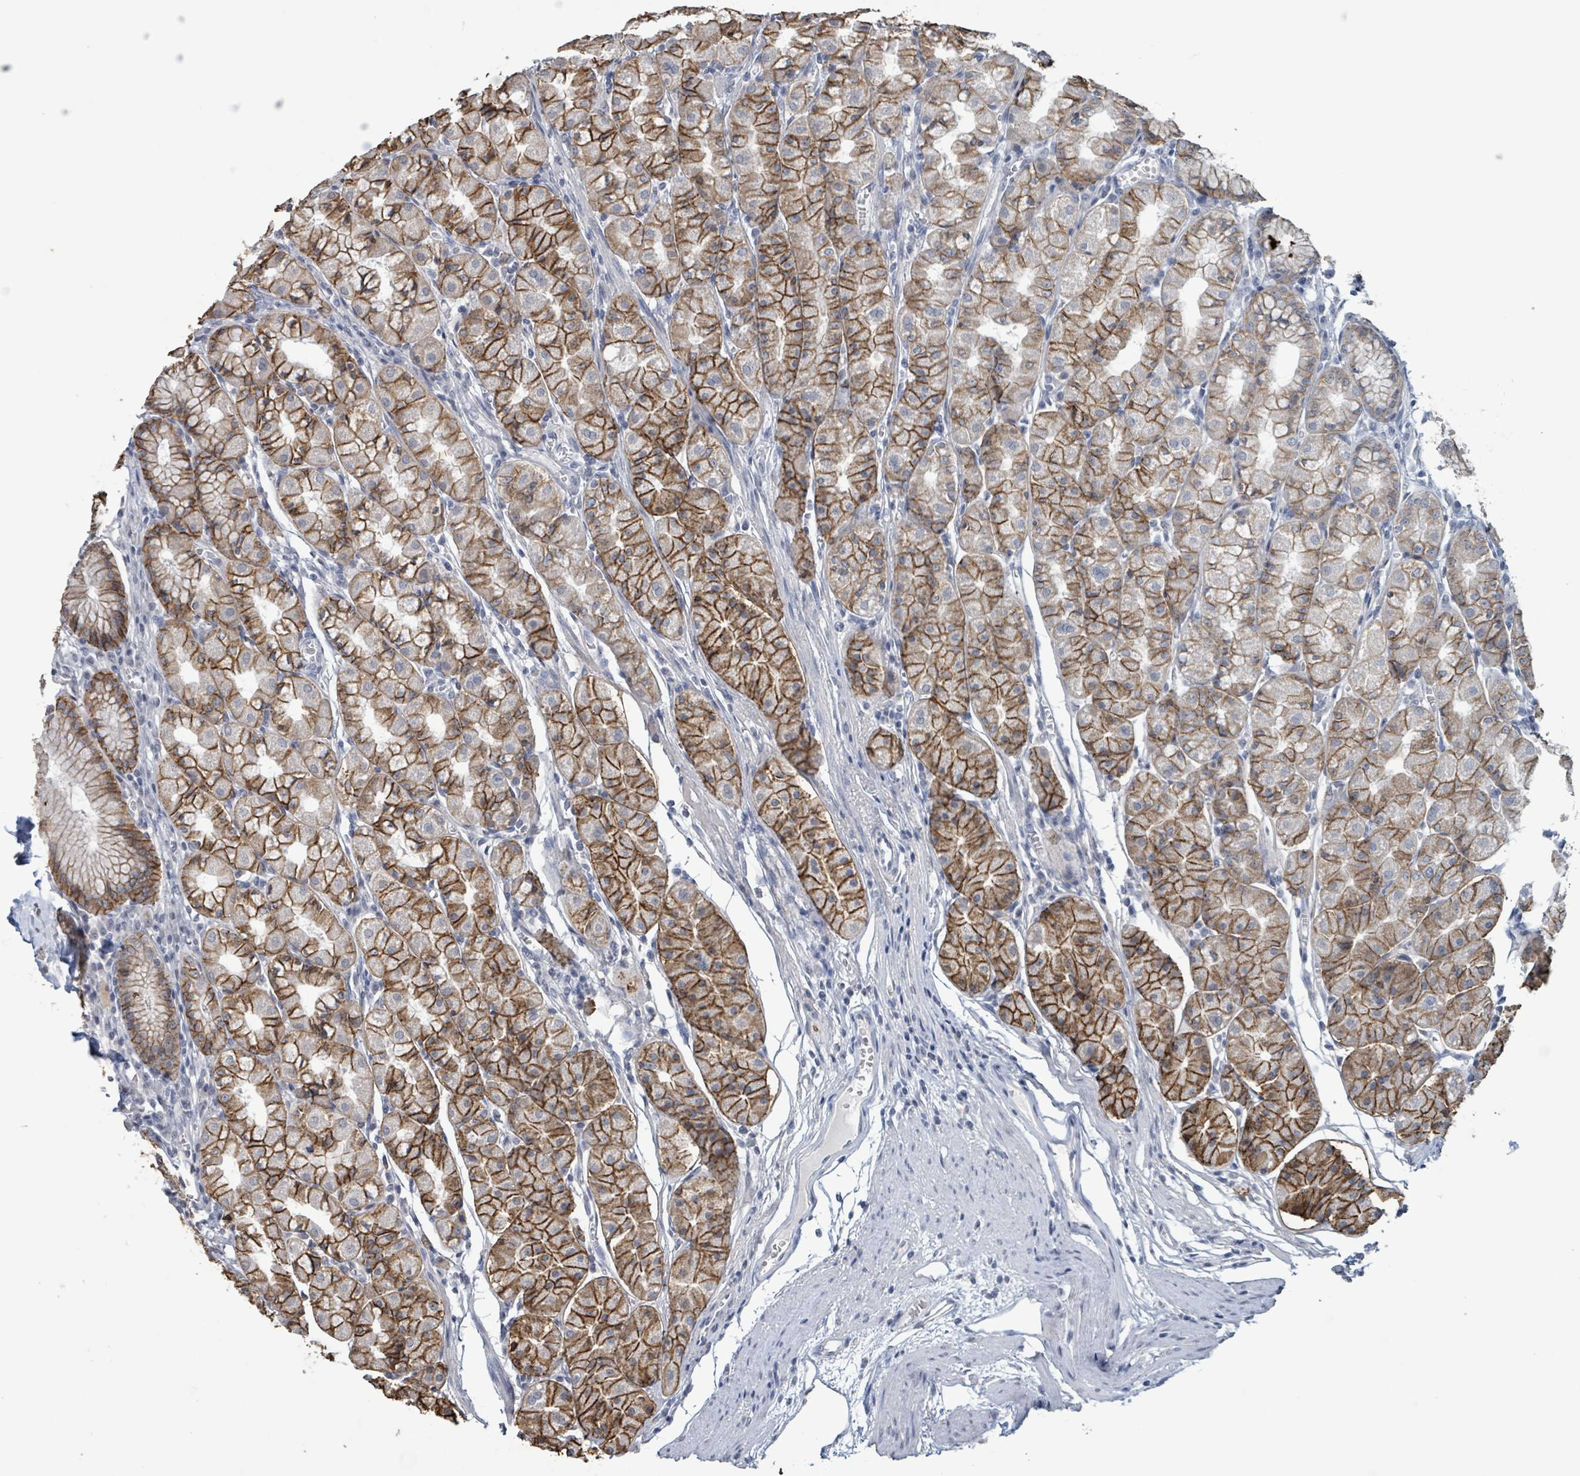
{"staining": {"intensity": "strong", "quantity": ">75%", "location": "cytoplasmic/membranous"}, "tissue": "stomach", "cell_type": "Glandular cells", "image_type": "normal", "snomed": [{"axis": "morphology", "description": "Normal tissue, NOS"}, {"axis": "topography", "description": "Stomach"}], "caption": "IHC staining of normal stomach, which reveals high levels of strong cytoplasmic/membranous expression in about >75% of glandular cells indicating strong cytoplasmic/membranous protein positivity. The staining was performed using DAB (brown) for protein detection and nuclei were counterstained in hematoxylin (blue).", "gene": "CA9", "patient": {"sex": "male", "age": 55}}